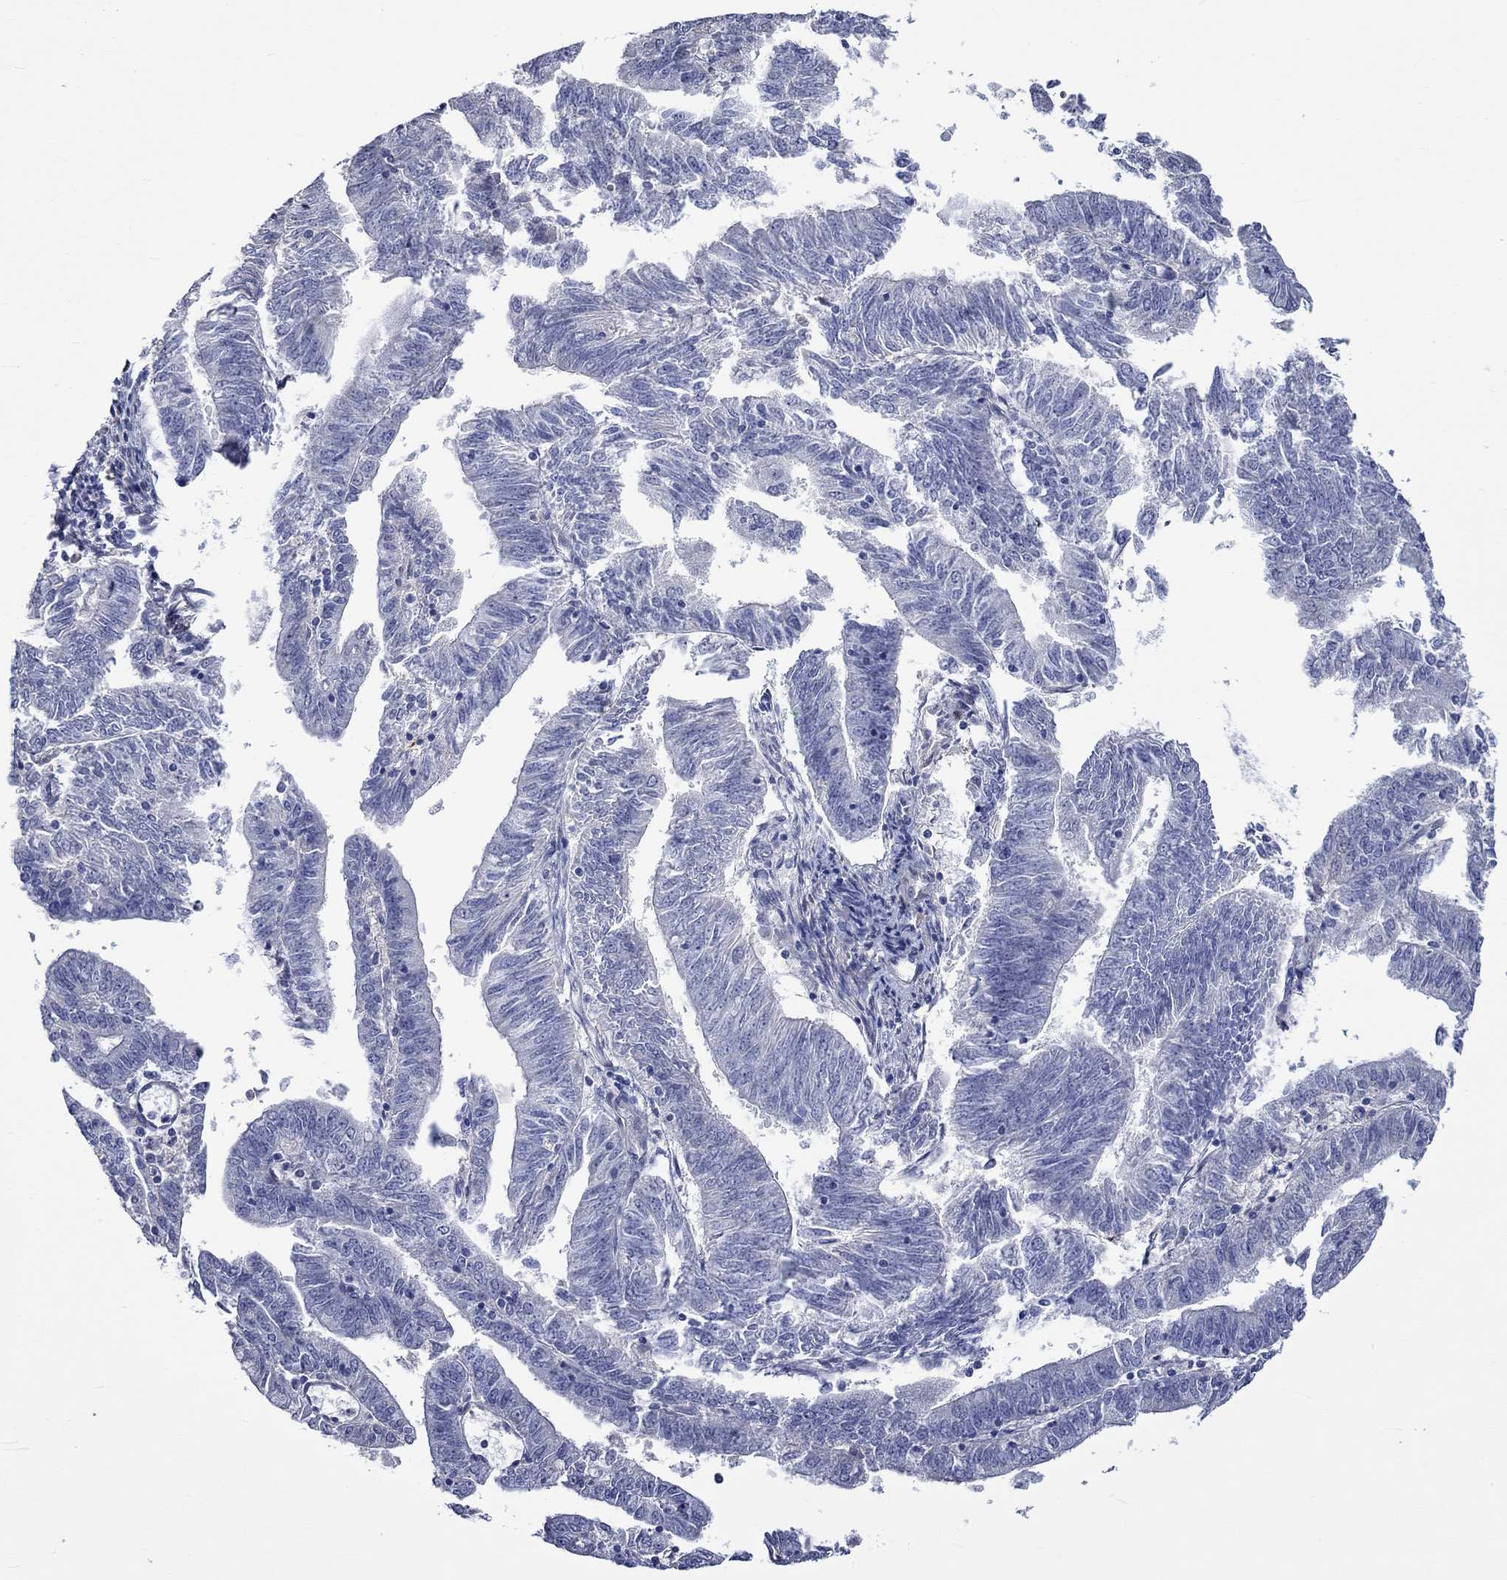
{"staining": {"intensity": "strong", "quantity": "<25%", "location": "cytoplasmic/membranous"}, "tissue": "endometrial cancer", "cell_type": "Tumor cells", "image_type": "cancer", "snomed": [{"axis": "morphology", "description": "Adenocarcinoma, NOS"}, {"axis": "topography", "description": "Endometrium"}], "caption": "Adenocarcinoma (endometrial) tissue demonstrates strong cytoplasmic/membranous staining in approximately <25% of tumor cells, visualized by immunohistochemistry. The staining was performed using DAB, with brown indicating positive protein expression. Nuclei are stained blue with hematoxylin.", "gene": "CRYAB", "patient": {"sex": "female", "age": 82}}